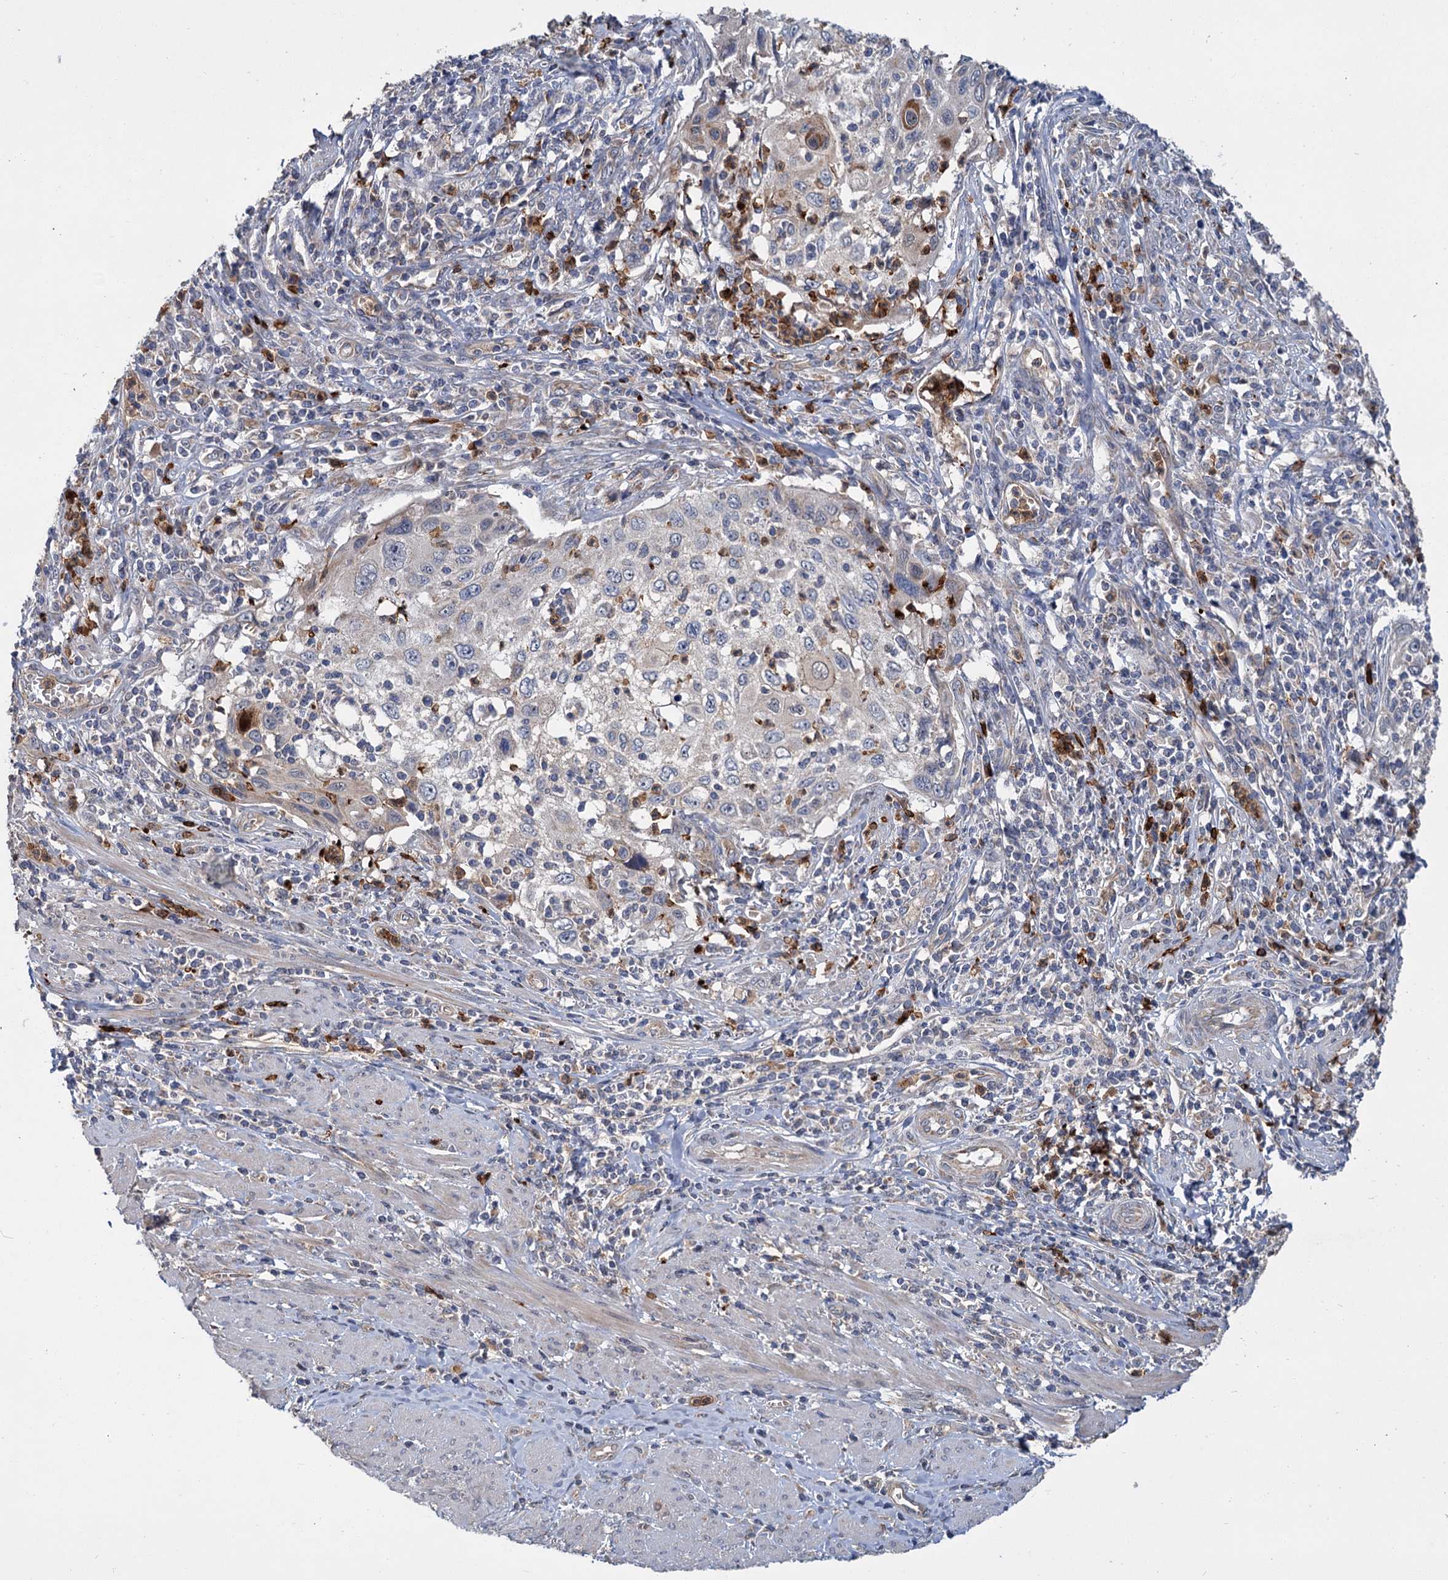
{"staining": {"intensity": "negative", "quantity": "none", "location": "none"}, "tissue": "cervical cancer", "cell_type": "Tumor cells", "image_type": "cancer", "snomed": [{"axis": "morphology", "description": "Squamous cell carcinoma, NOS"}, {"axis": "topography", "description": "Cervix"}], "caption": "Squamous cell carcinoma (cervical) was stained to show a protein in brown. There is no significant positivity in tumor cells. (Brightfield microscopy of DAB IHC at high magnification).", "gene": "DYNC2H1", "patient": {"sex": "female", "age": 70}}